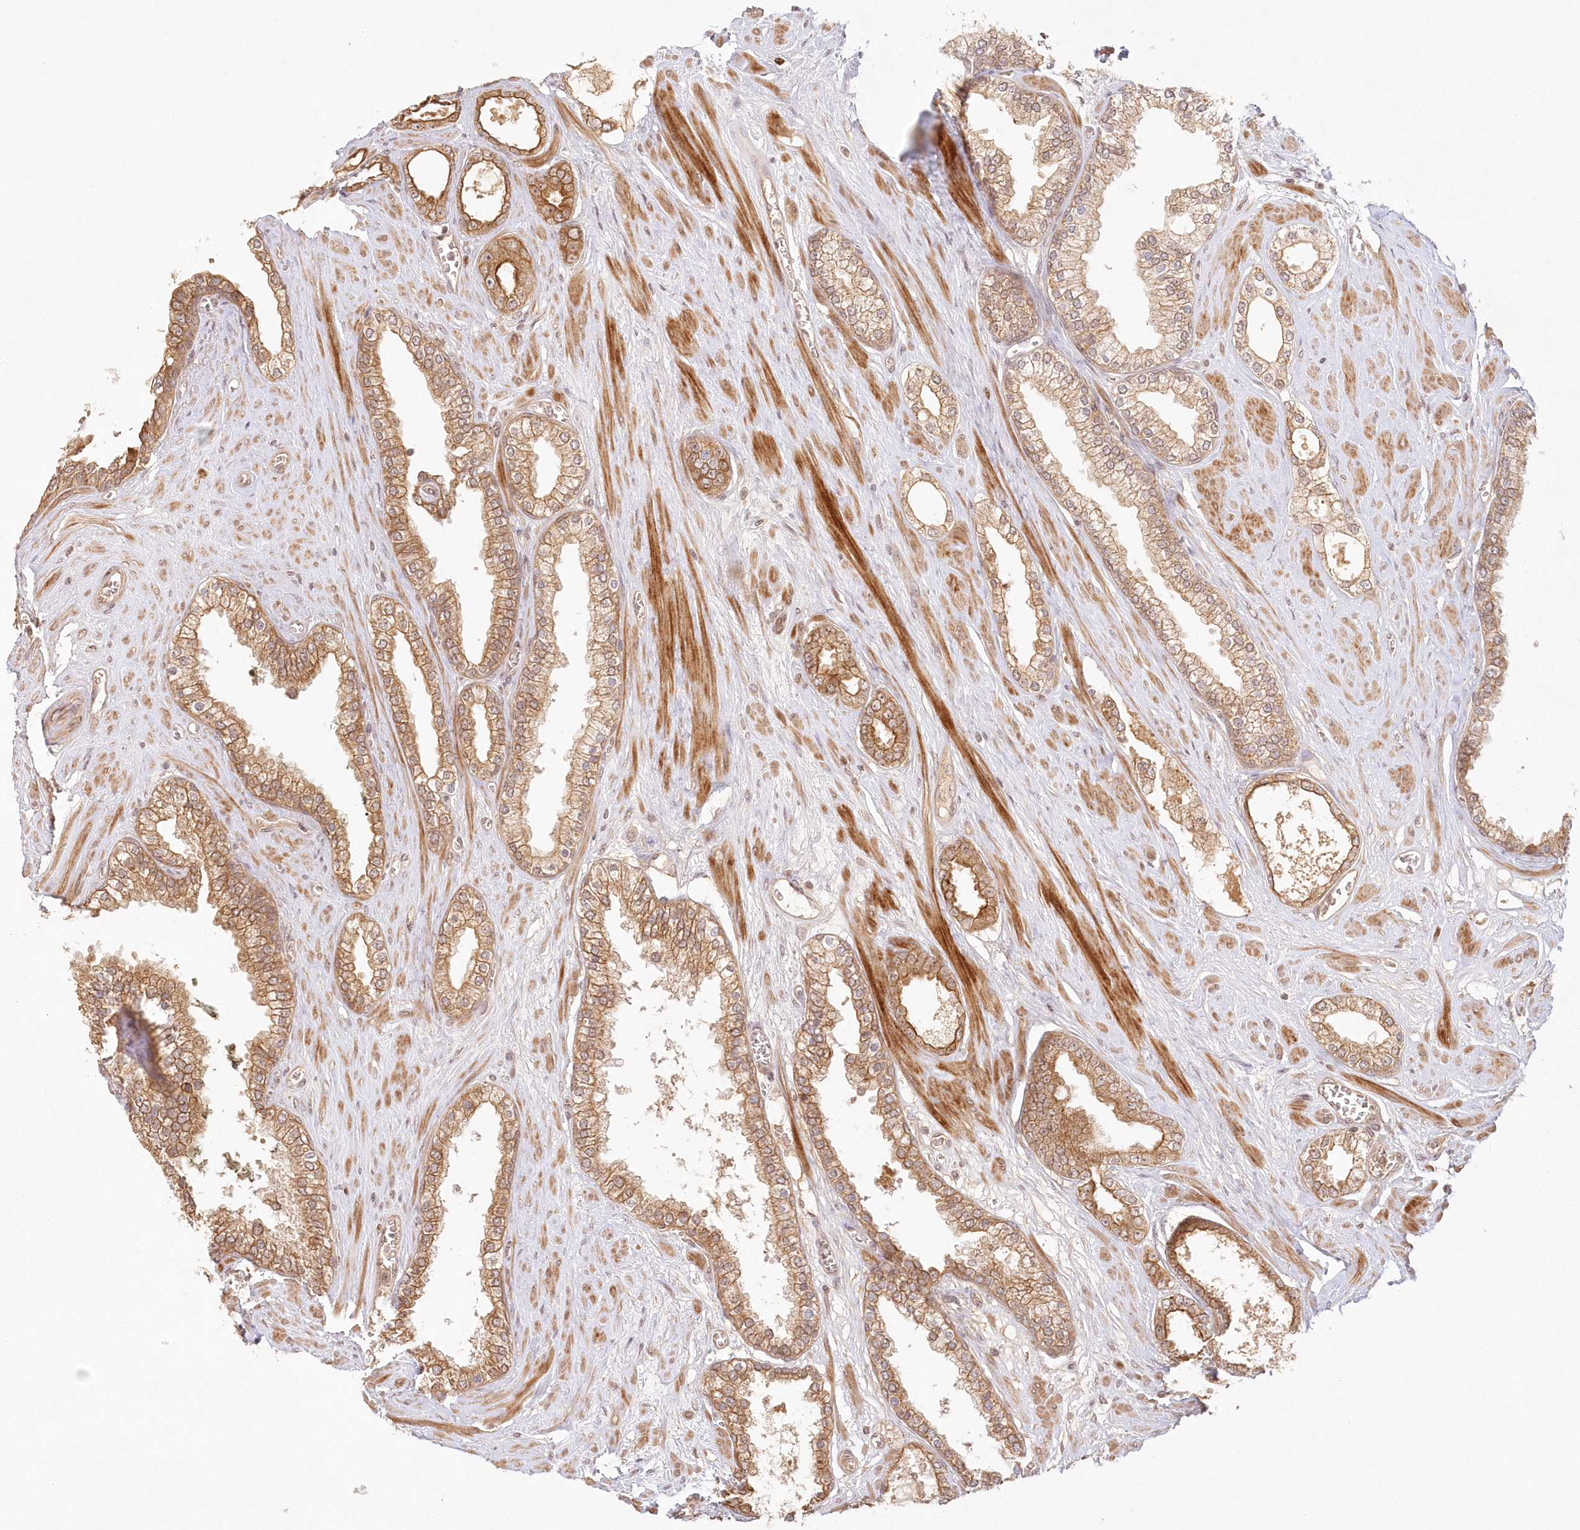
{"staining": {"intensity": "moderate", "quantity": ">75%", "location": "cytoplasmic/membranous"}, "tissue": "prostate cancer", "cell_type": "Tumor cells", "image_type": "cancer", "snomed": [{"axis": "morphology", "description": "Adenocarcinoma, Low grade"}, {"axis": "topography", "description": "Prostate"}], "caption": "Moderate cytoplasmic/membranous protein positivity is present in approximately >75% of tumor cells in prostate low-grade adenocarcinoma.", "gene": "KIAA0232", "patient": {"sex": "male", "age": 62}}